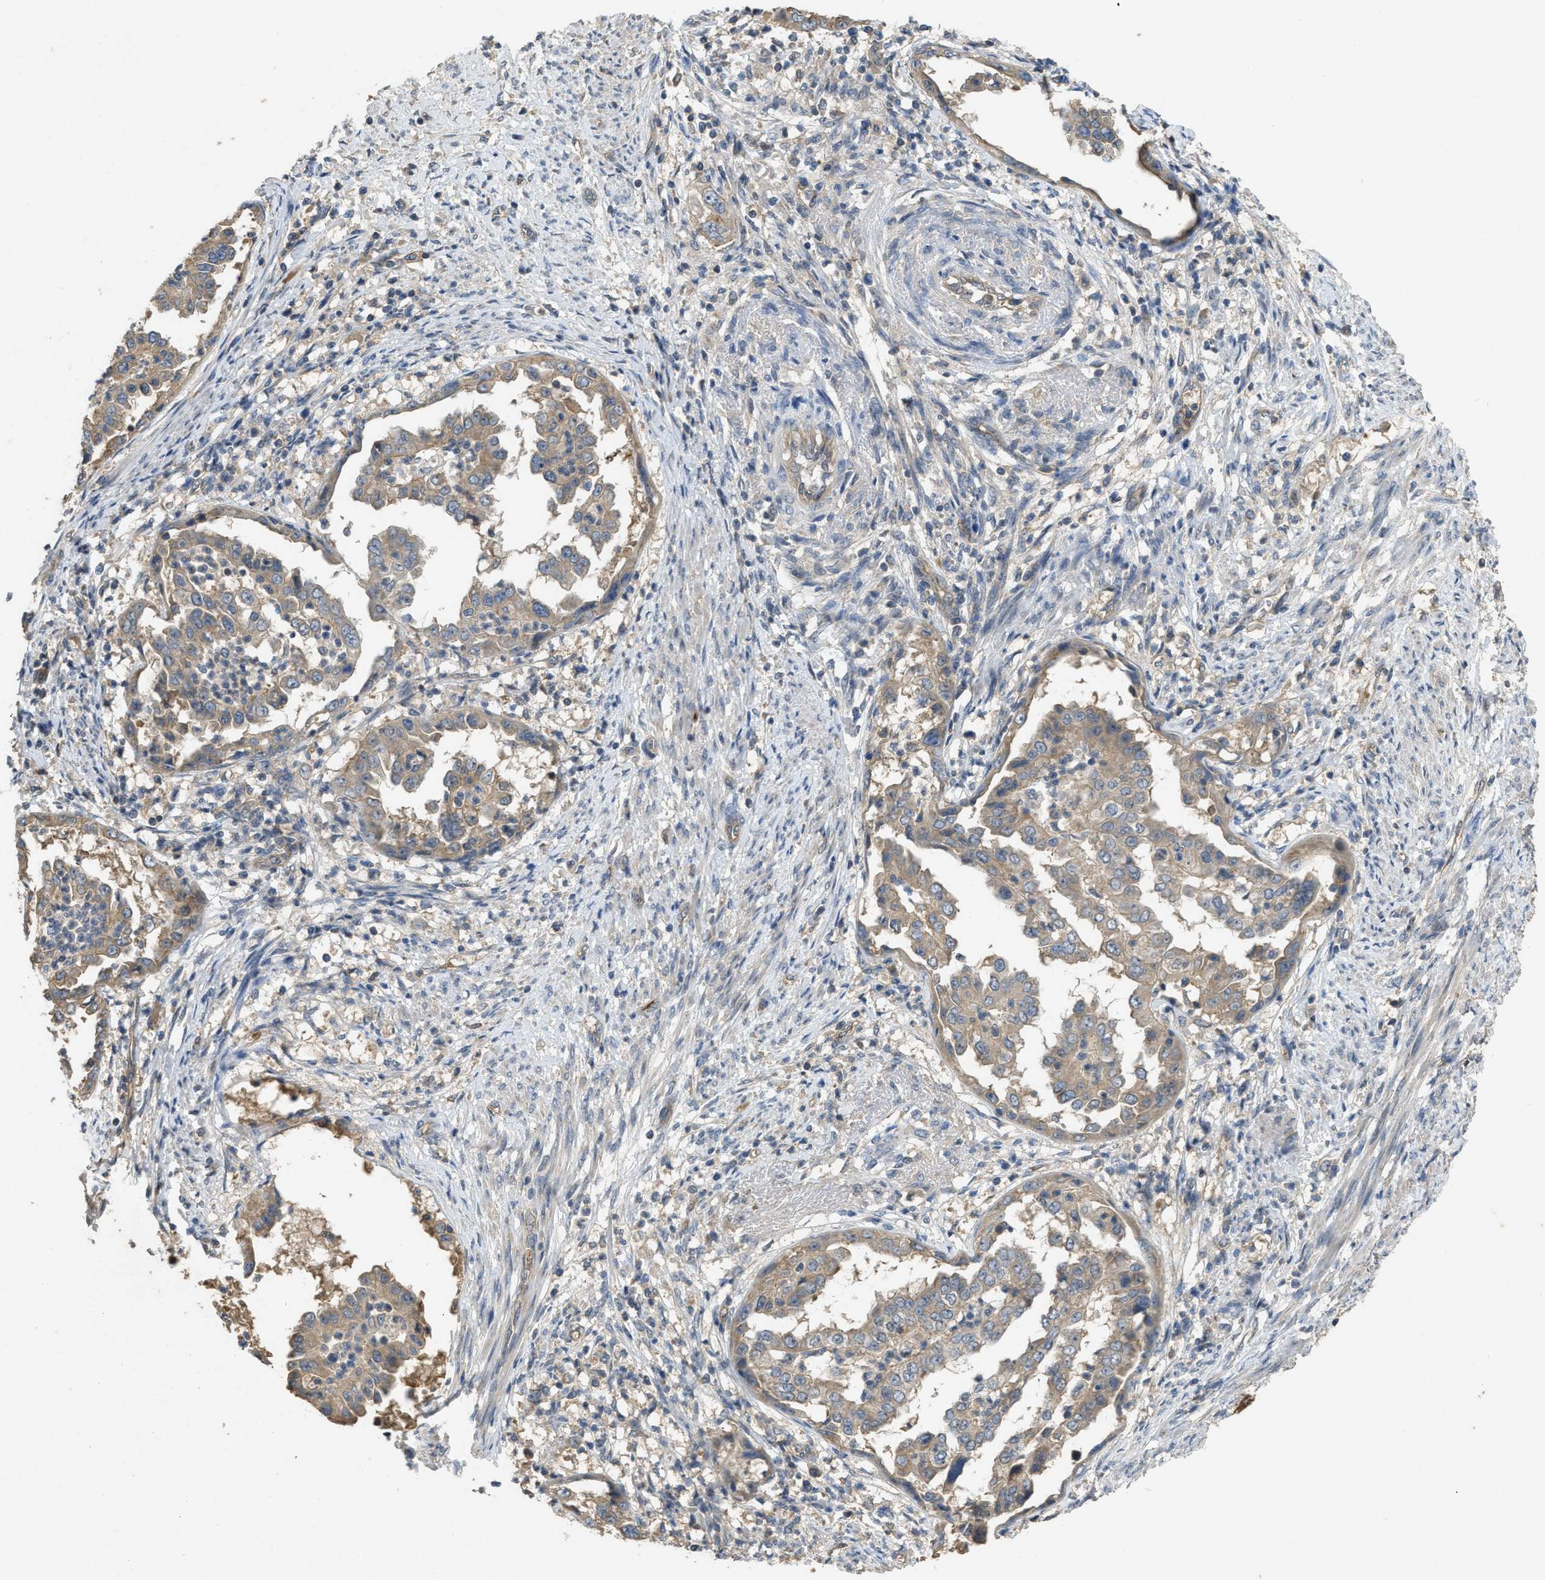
{"staining": {"intensity": "weak", "quantity": ">75%", "location": "cytoplasmic/membranous"}, "tissue": "endometrial cancer", "cell_type": "Tumor cells", "image_type": "cancer", "snomed": [{"axis": "morphology", "description": "Adenocarcinoma, NOS"}, {"axis": "topography", "description": "Endometrium"}], "caption": "Approximately >75% of tumor cells in adenocarcinoma (endometrial) display weak cytoplasmic/membranous protein expression as visualized by brown immunohistochemical staining.", "gene": "PPP3CA", "patient": {"sex": "female", "age": 85}}